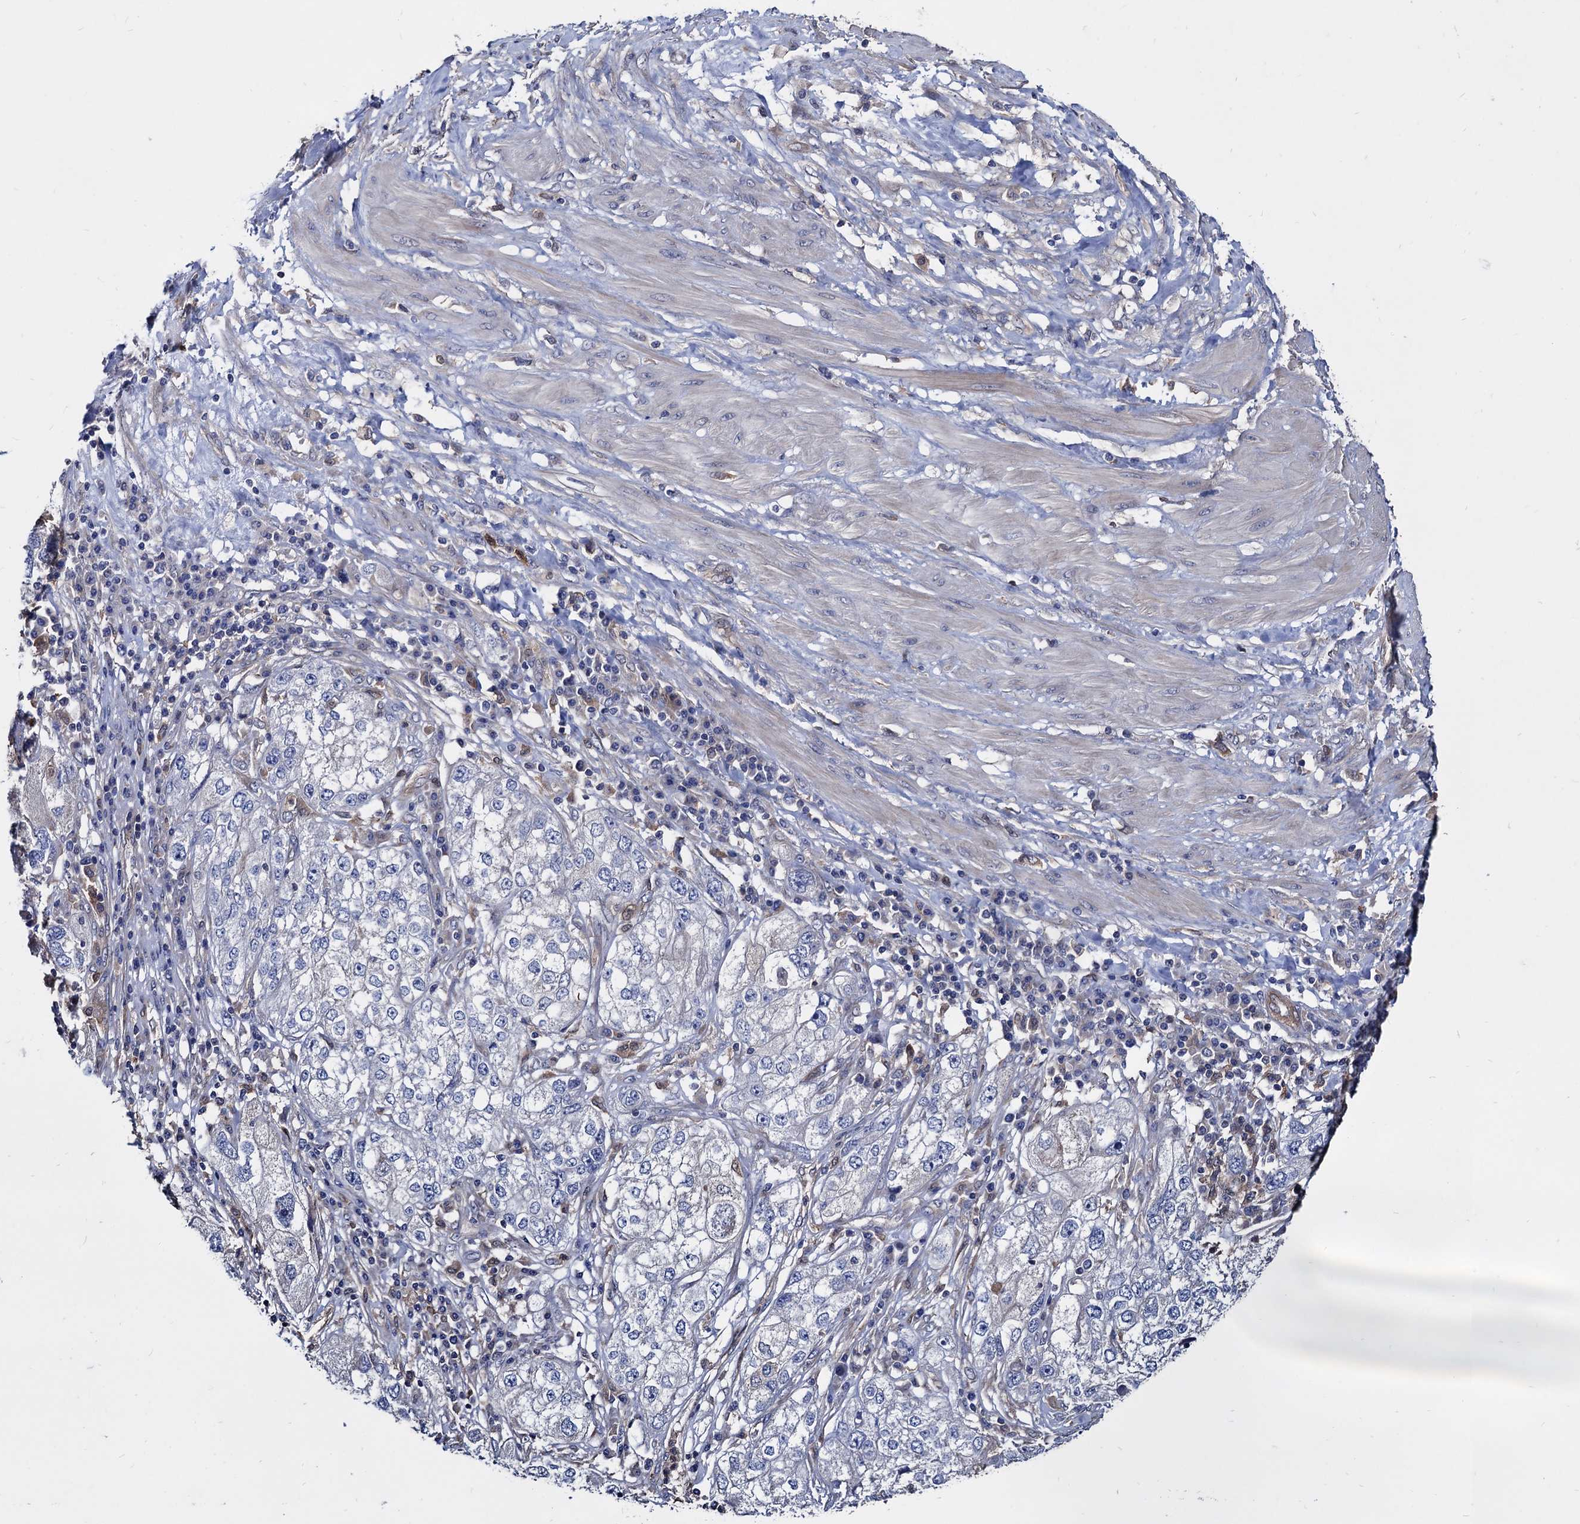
{"staining": {"intensity": "negative", "quantity": "none", "location": "none"}, "tissue": "endometrial cancer", "cell_type": "Tumor cells", "image_type": "cancer", "snomed": [{"axis": "morphology", "description": "Adenocarcinoma, NOS"}, {"axis": "topography", "description": "Endometrium"}], "caption": "Adenocarcinoma (endometrial) was stained to show a protein in brown. There is no significant positivity in tumor cells.", "gene": "CPPED1", "patient": {"sex": "female", "age": 49}}